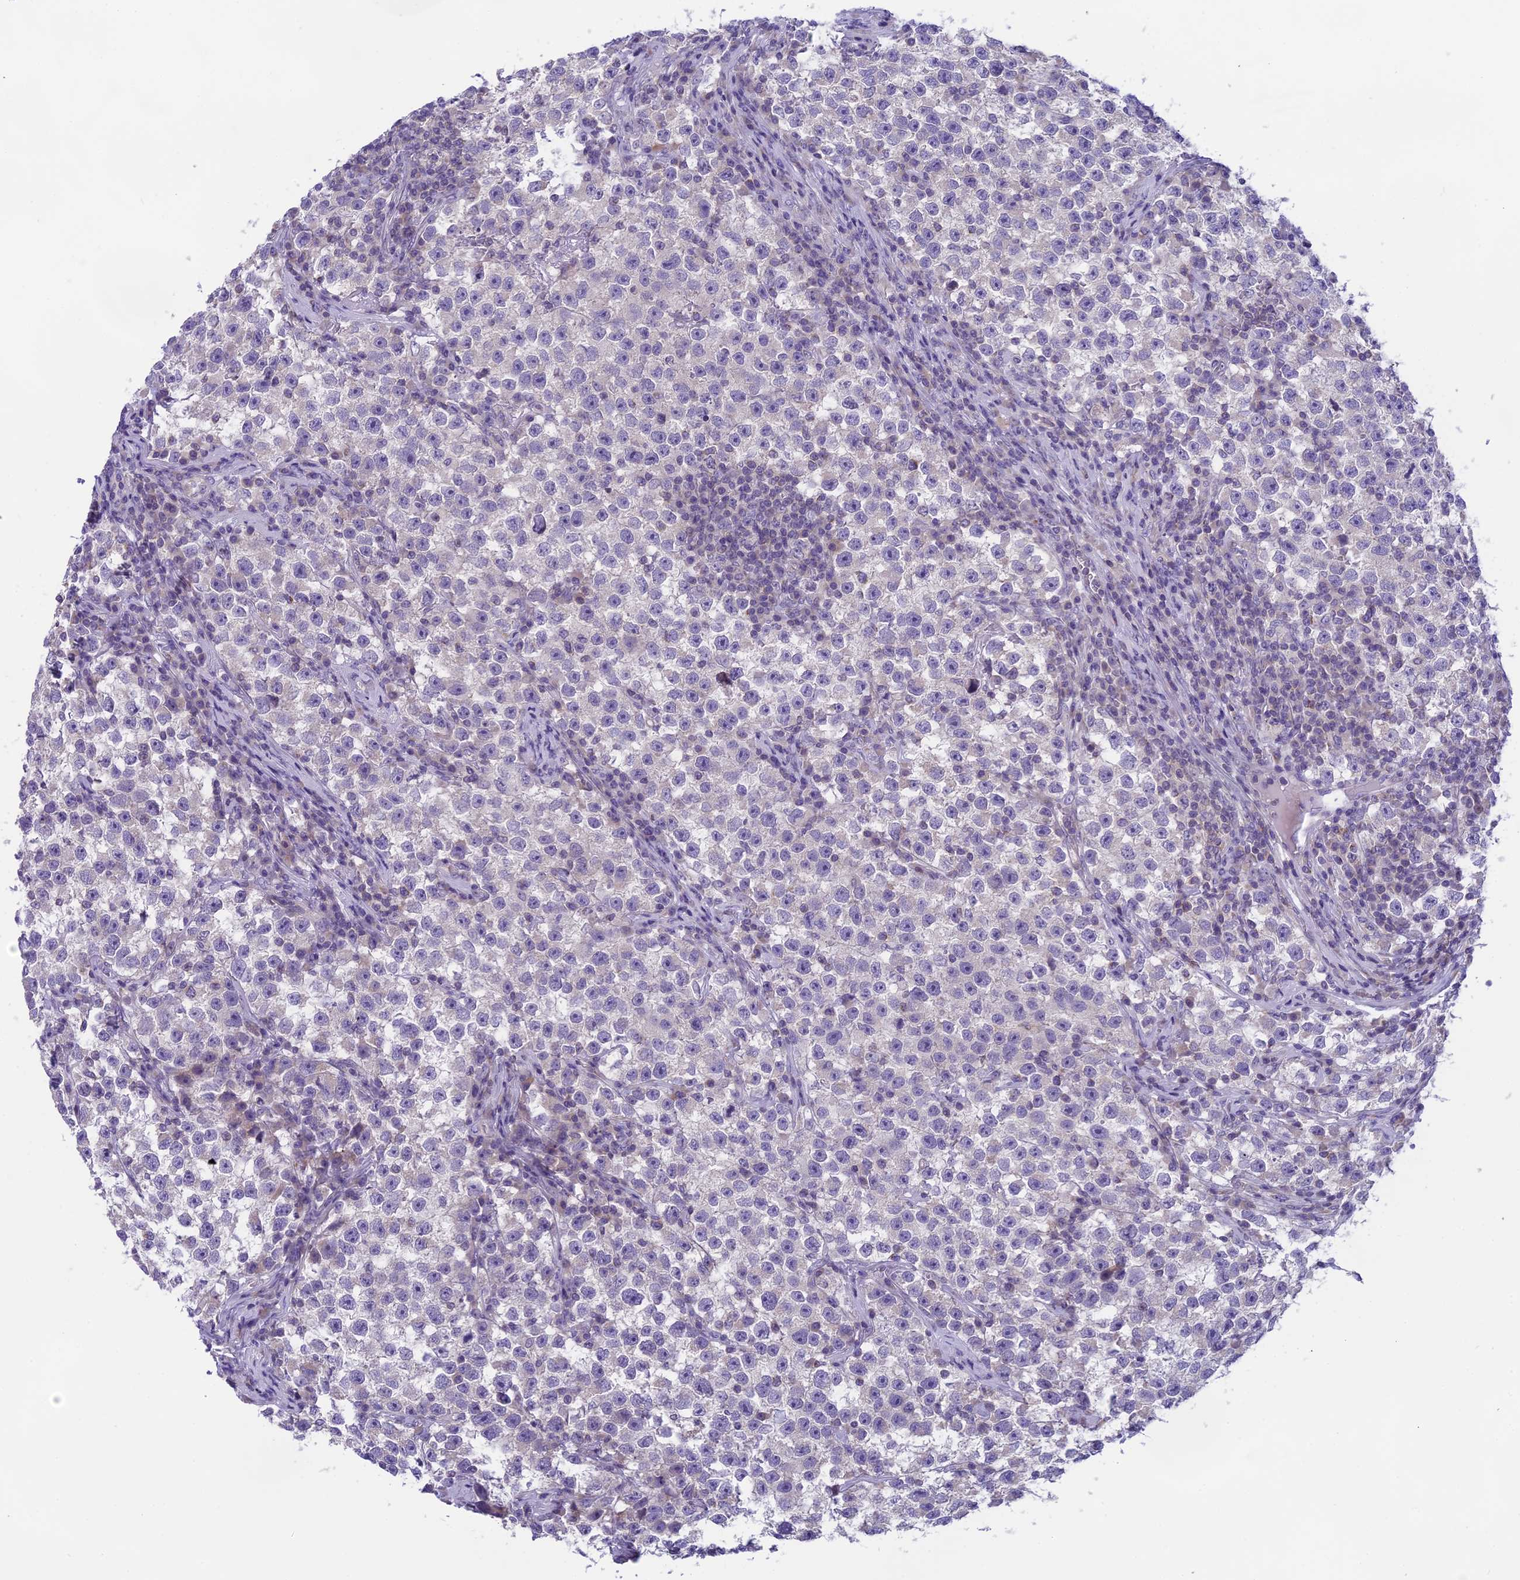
{"staining": {"intensity": "negative", "quantity": "none", "location": "none"}, "tissue": "testis cancer", "cell_type": "Tumor cells", "image_type": "cancer", "snomed": [{"axis": "morphology", "description": "Seminoma, NOS"}, {"axis": "topography", "description": "Testis"}], "caption": "Image shows no significant protein positivity in tumor cells of testis cancer. (DAB immunohistochemistry, high magnification).", "gene": "ARHGEF37", "patient": {"sex": "male", "age": 22}}